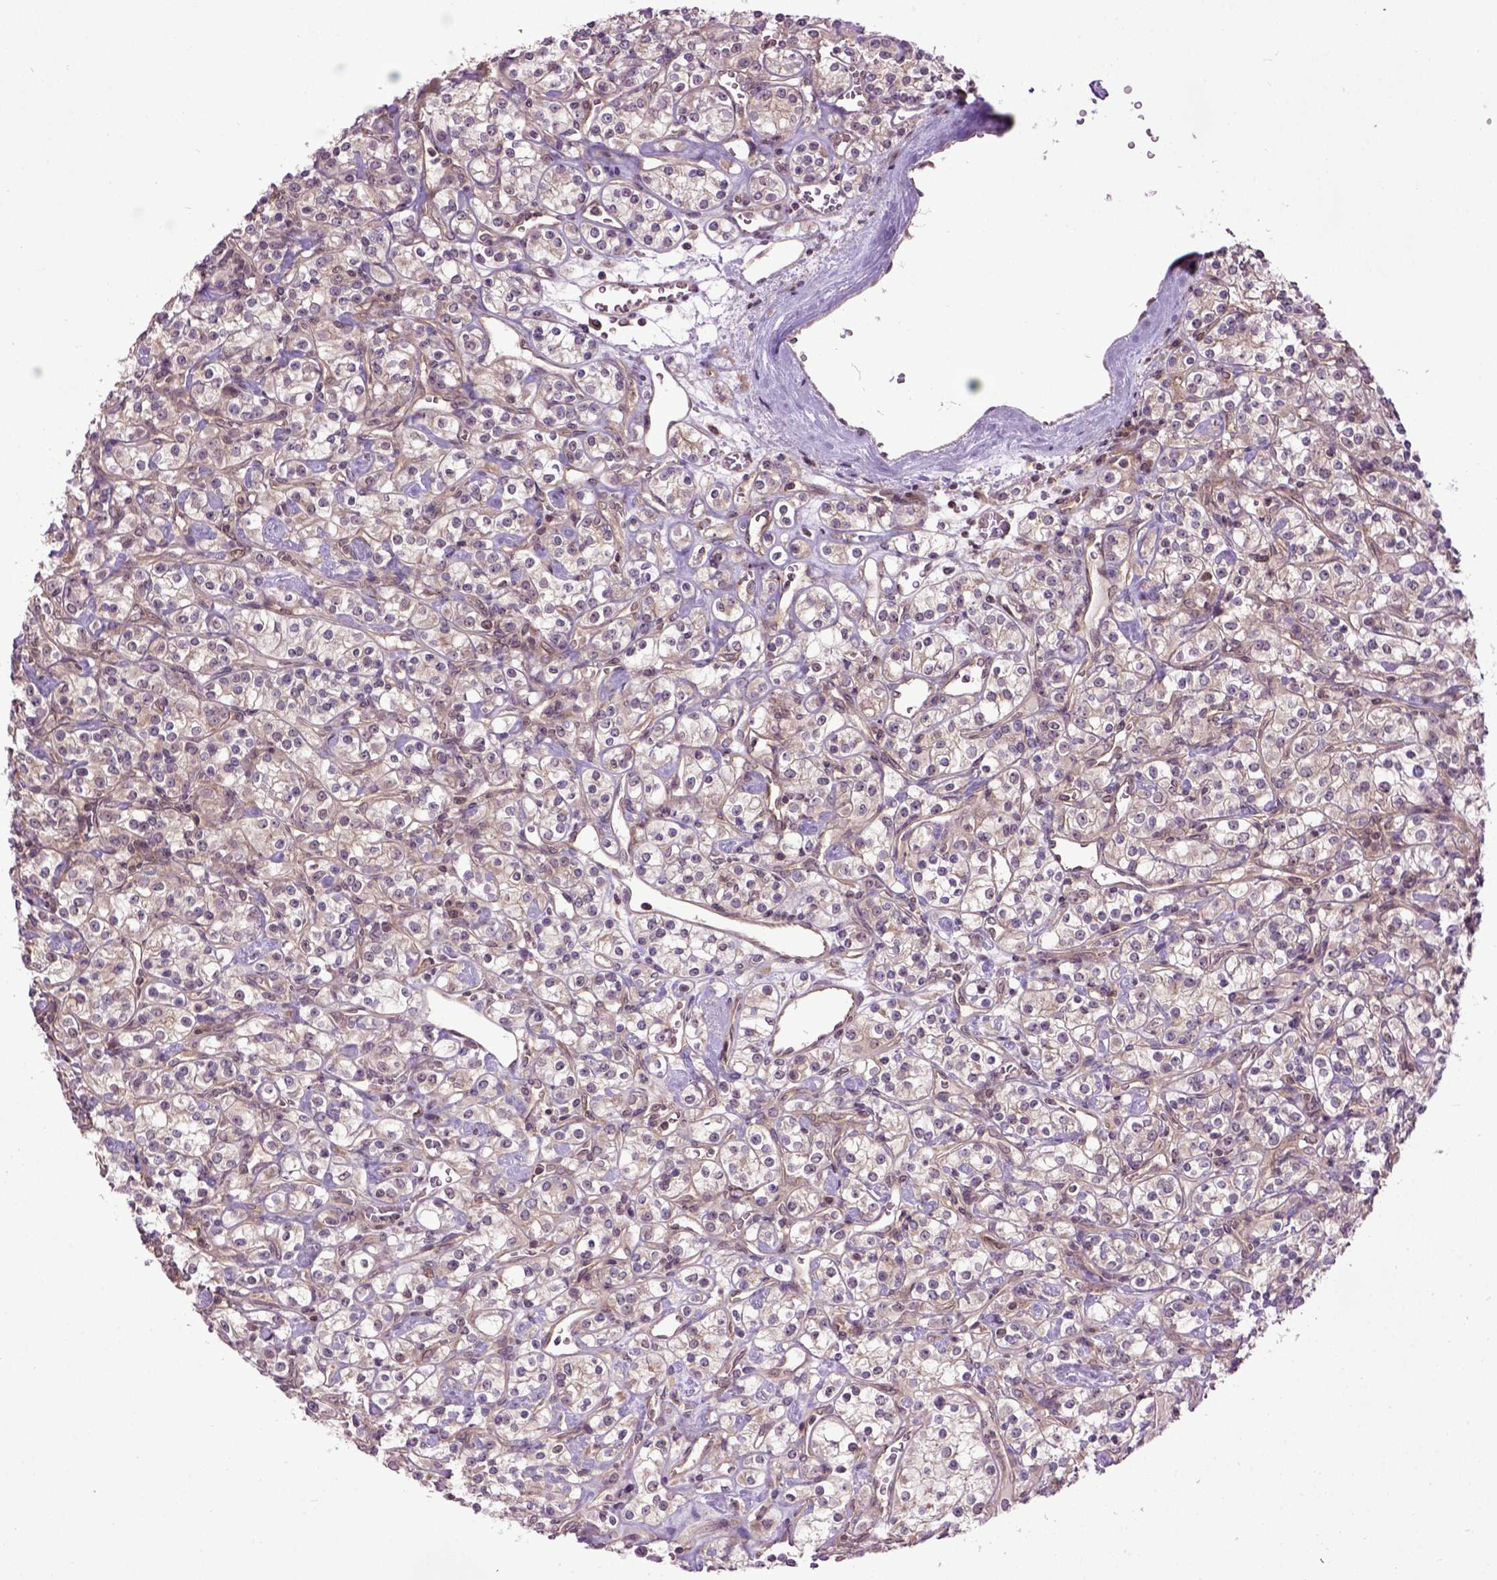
{"staining": {"intensity": "weak", "quantity": ">75%", "location": "cytoplasmic/membranous"}, "tissue": "renal cancer", "cell_type": "Tumor cells", "image_type": "cancer", "snomed": [{"axis": "morphology", "description": "Adenocarcinoma, NOS"}, {"axis": "topography", "description": "Kidney"}], "caption": "This histopathology image displays immunohistochemistry (IHC) staining of renal adenocarcinoma, with low weak cytoplasmic/membranous staining in approximately >75% of tumor cells.", "gene": "WDR48", "patient": {"sex": "male", "age": 77}}